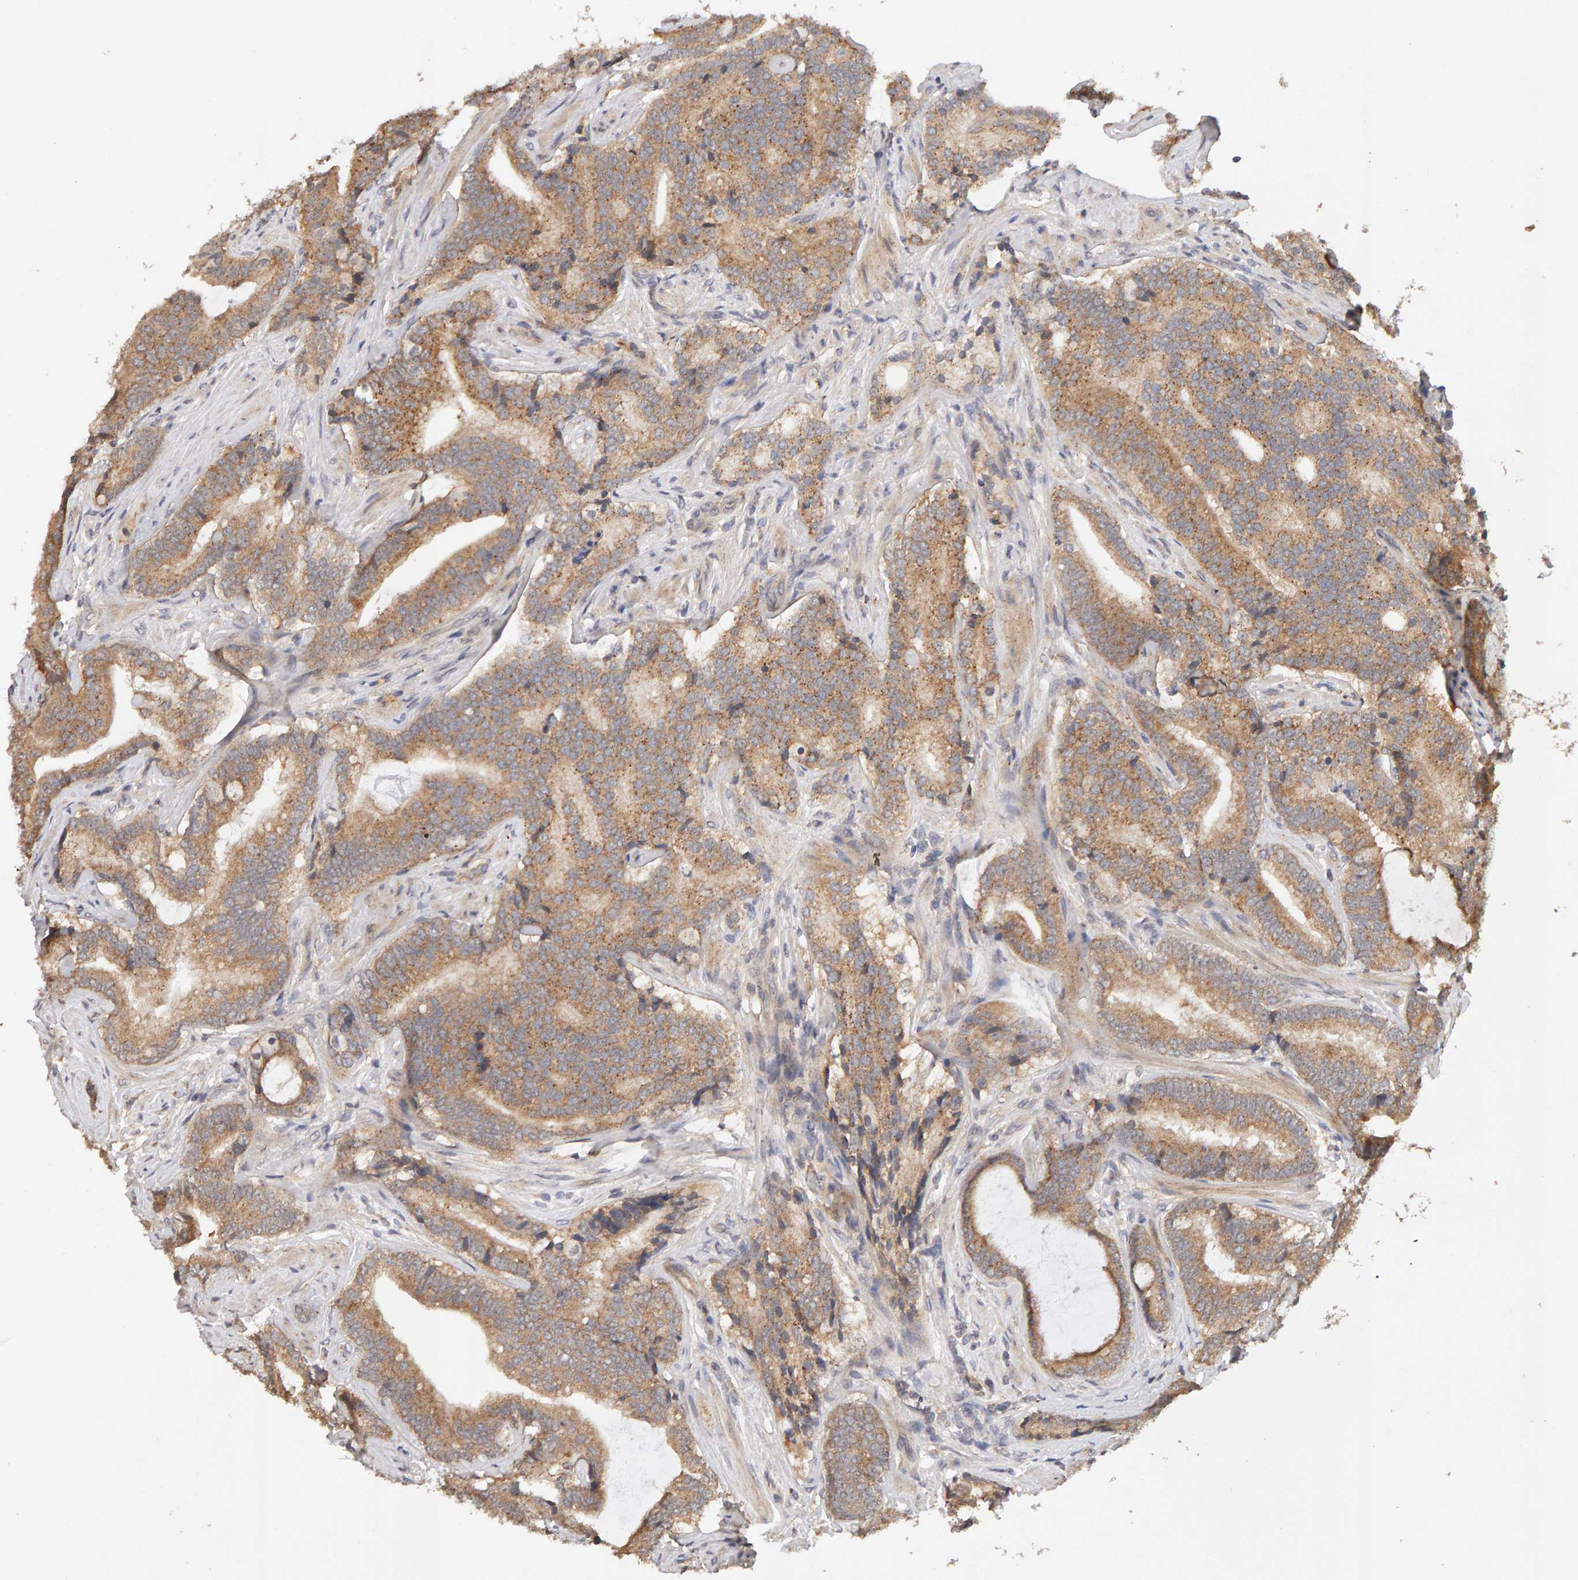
{"staining": {"intensity": "moderate", "quantity": ">75%", "location": "cytoplasmic/membranous"}, "tissue": "prostate cancer", "cell_type": "Tumor cells", "image_type": "cancer", "snomed": [{"axis": "morphology", "description": "Adenocarcinoma, High grade"}, {"axis": "topography", "description": "Prostate"}], "caption": "Immunohistochemical staining of human prostate cancer (high-grade adenocarcinoma) displays medium levels of moderate cytoplasmic/membranous staining in about >75% of tumor cells.", "gene": "DNAJC7", "patient": {"sex": "male", "age": 55}}